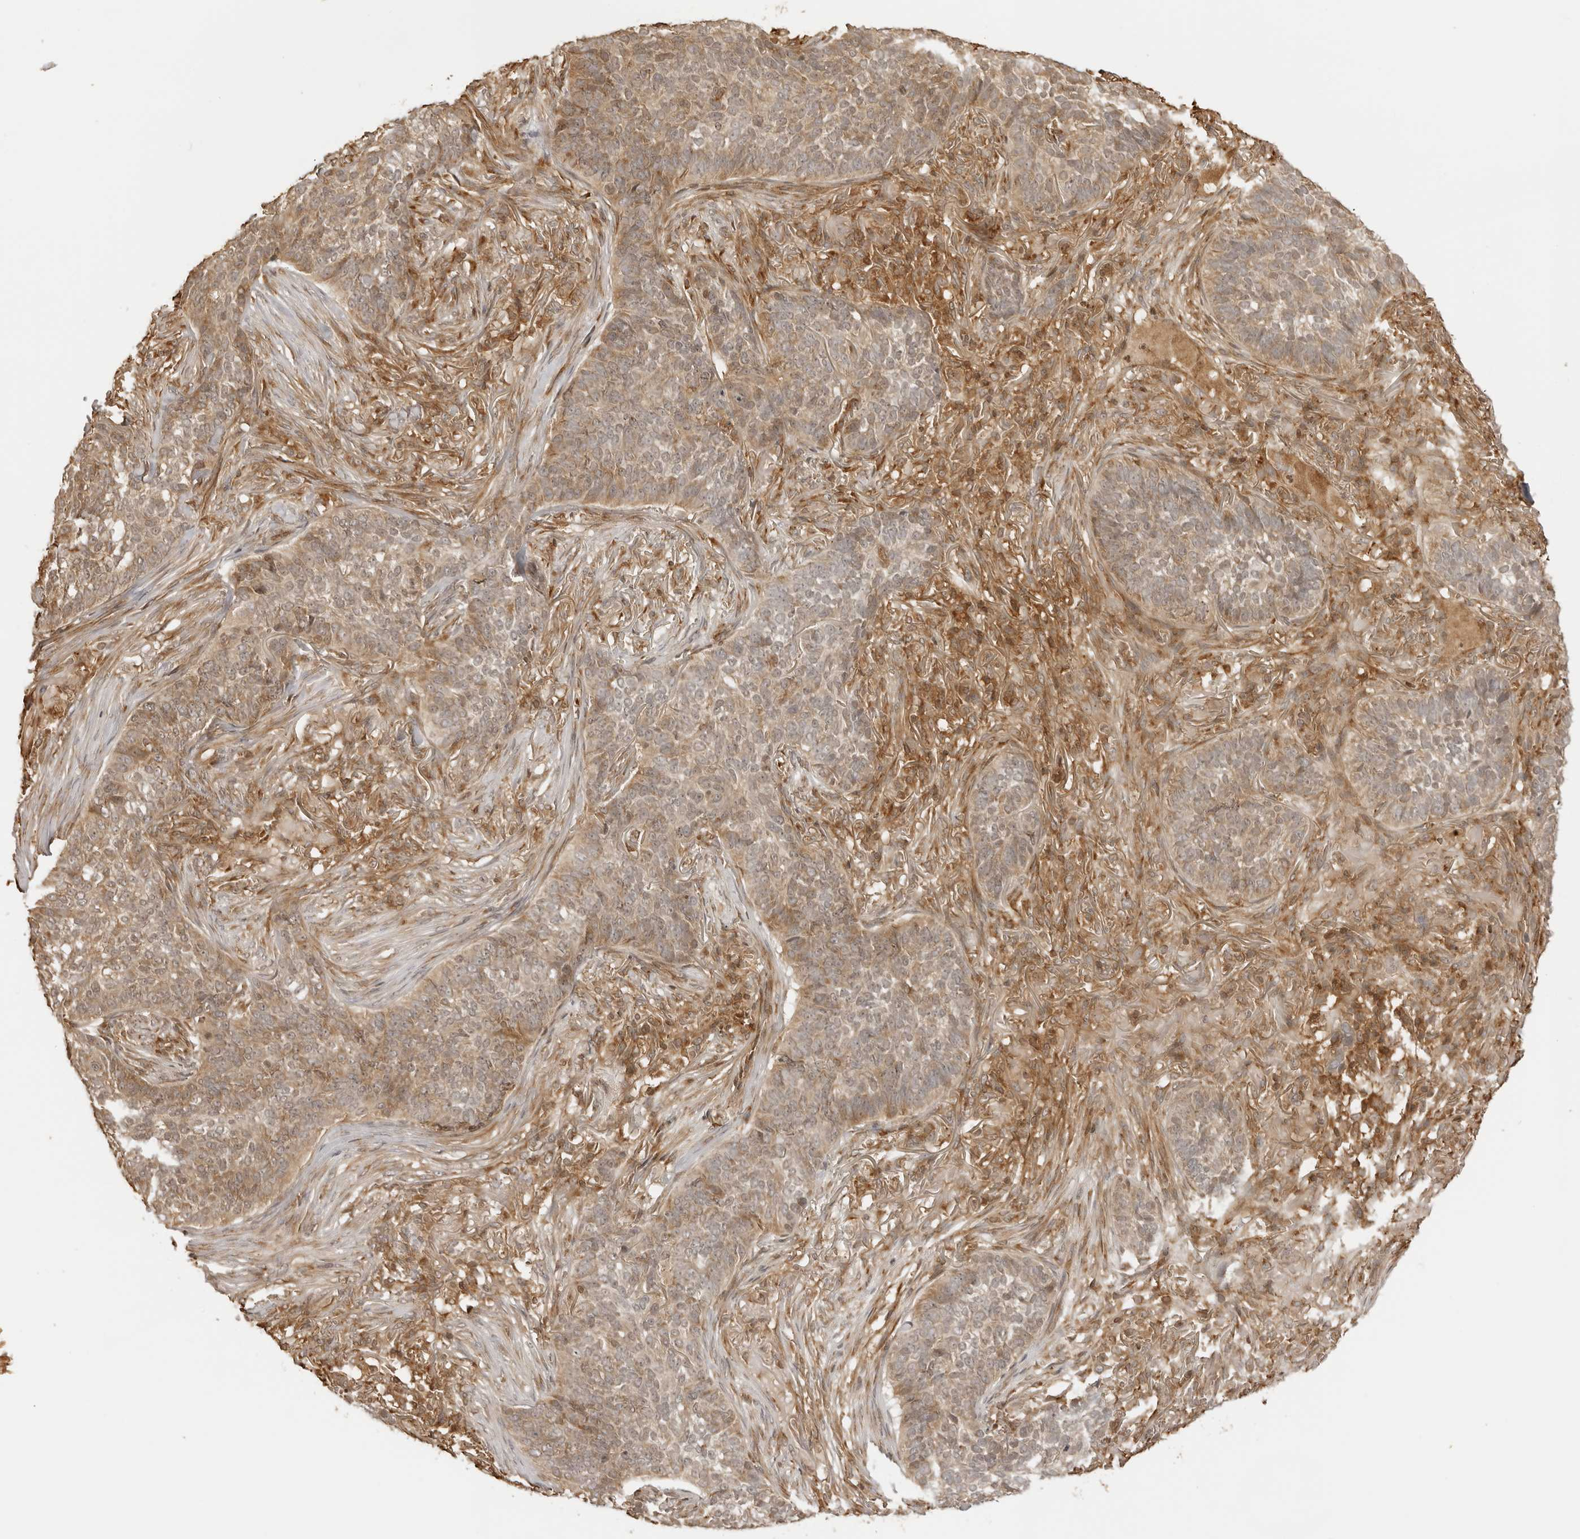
{"staining": {"intensity": "weak", "quantity": ">75%", "location": "cytoplasmic/membranous,nuclear"}, "tissue": "skin cancer", "cell_type": "Tumor cells", "image_type": "cancer", "snomed": [{"axis": "morphology", "description": "Basal cell carcinoma"}, {"axis": "topography", "description": "Skin"}], "caption": "An image of human skin basal cell carcinoma stained for a protein exhibits weak cytoplasmic/membranous and nuclear brown staining in tumor cells.", "gene": "IKBKE", "patient": {"sex": "male", "age": 85}}